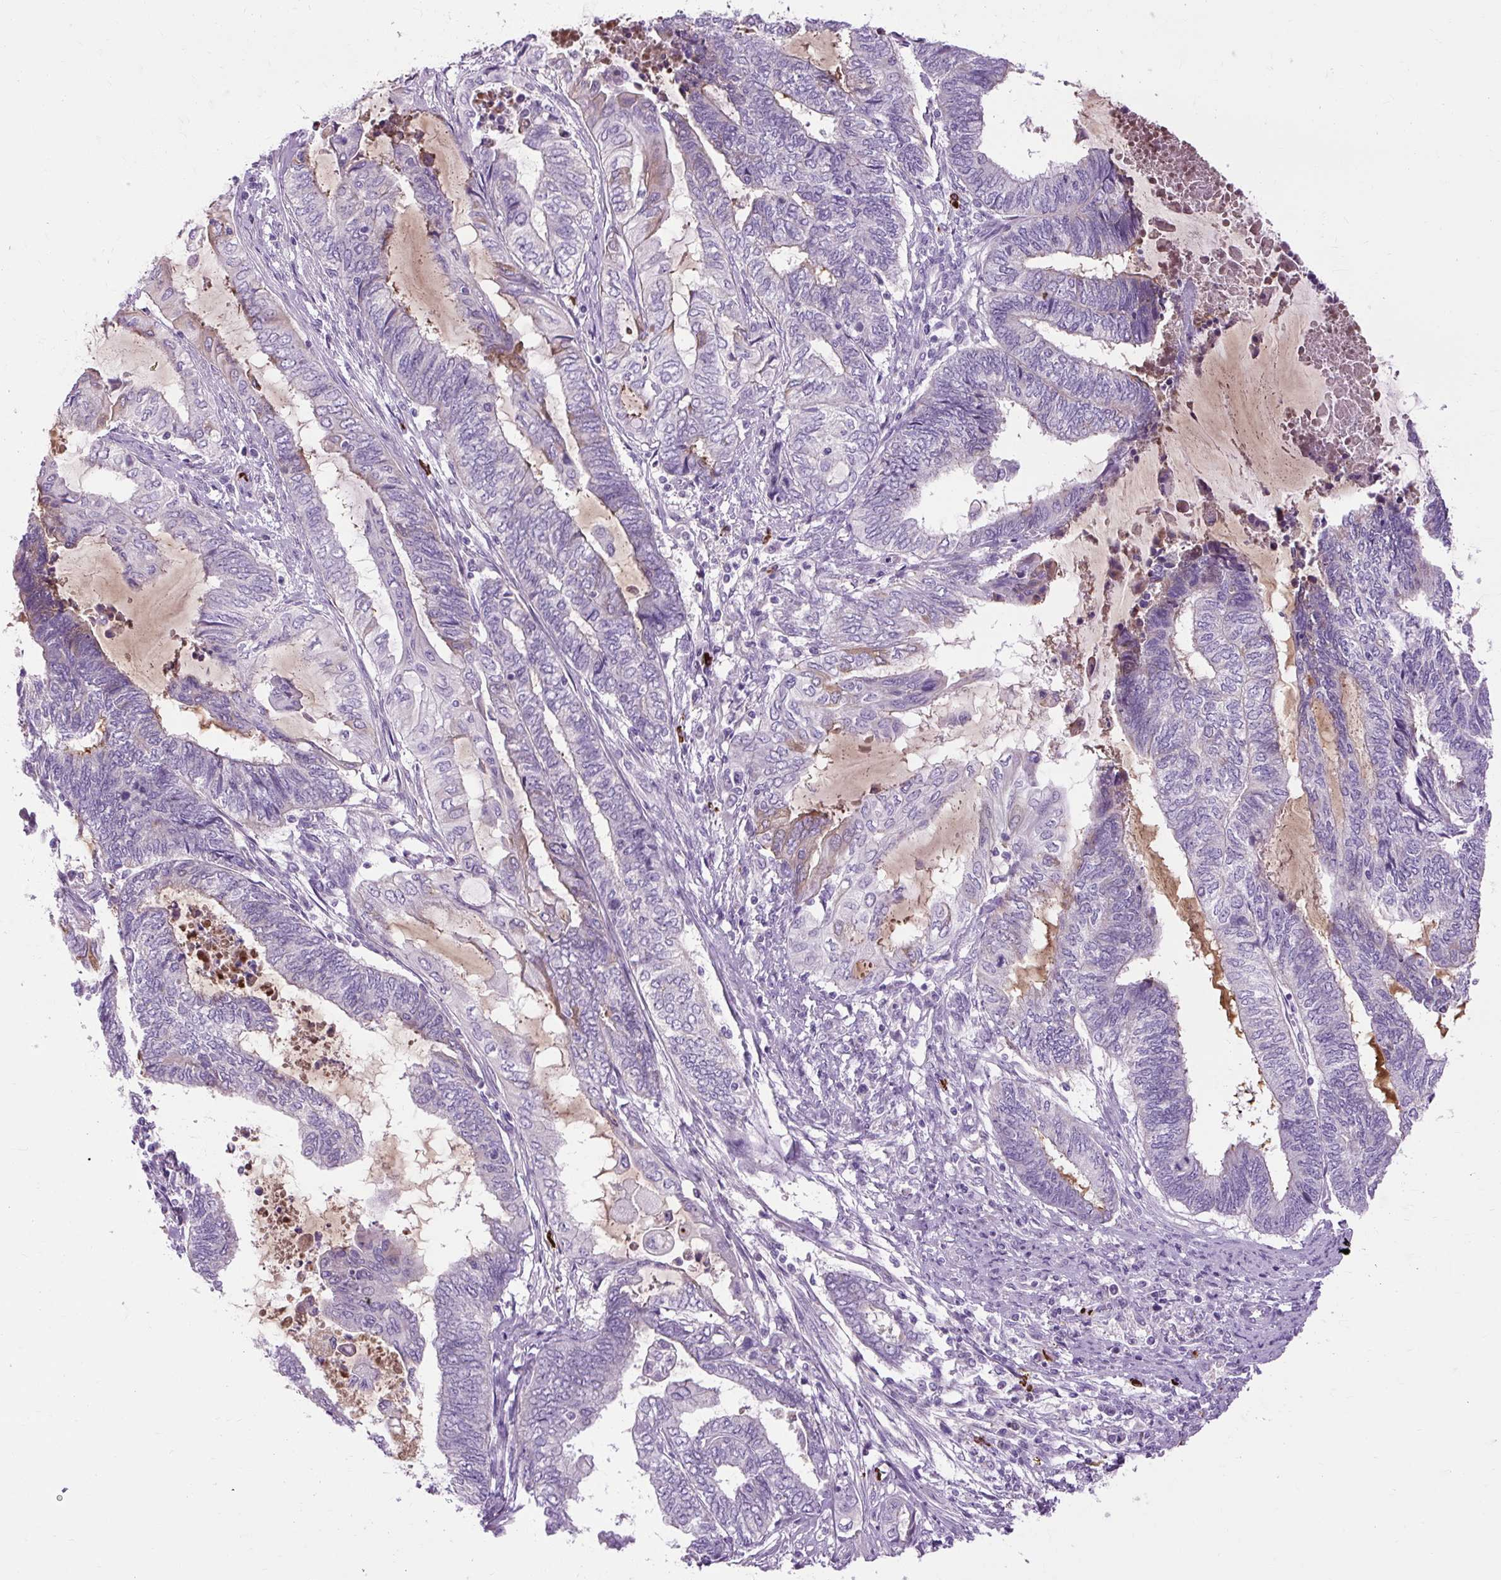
{"staining": {"intensity": "negative", "quantity": "none", "location": "none"}, "tissue": "endometrial cancer", "cell_type": "Tumor cells", "image_type": "cancer", "snomed": [{"axis": "morphology", "description": "Adenocarcinoma, NOS"}, {"axis": "topography", "description": "Uterus"}, {"axis": "topography", "description": "Endometrium"}], "caption": "The immunohistochemistry image has no significant positivity in tumor cells of adenocarcinoma (endometrial) tissue.", "gene": "ARRDC2", "patient": {"sex": "female", "age": 70}}